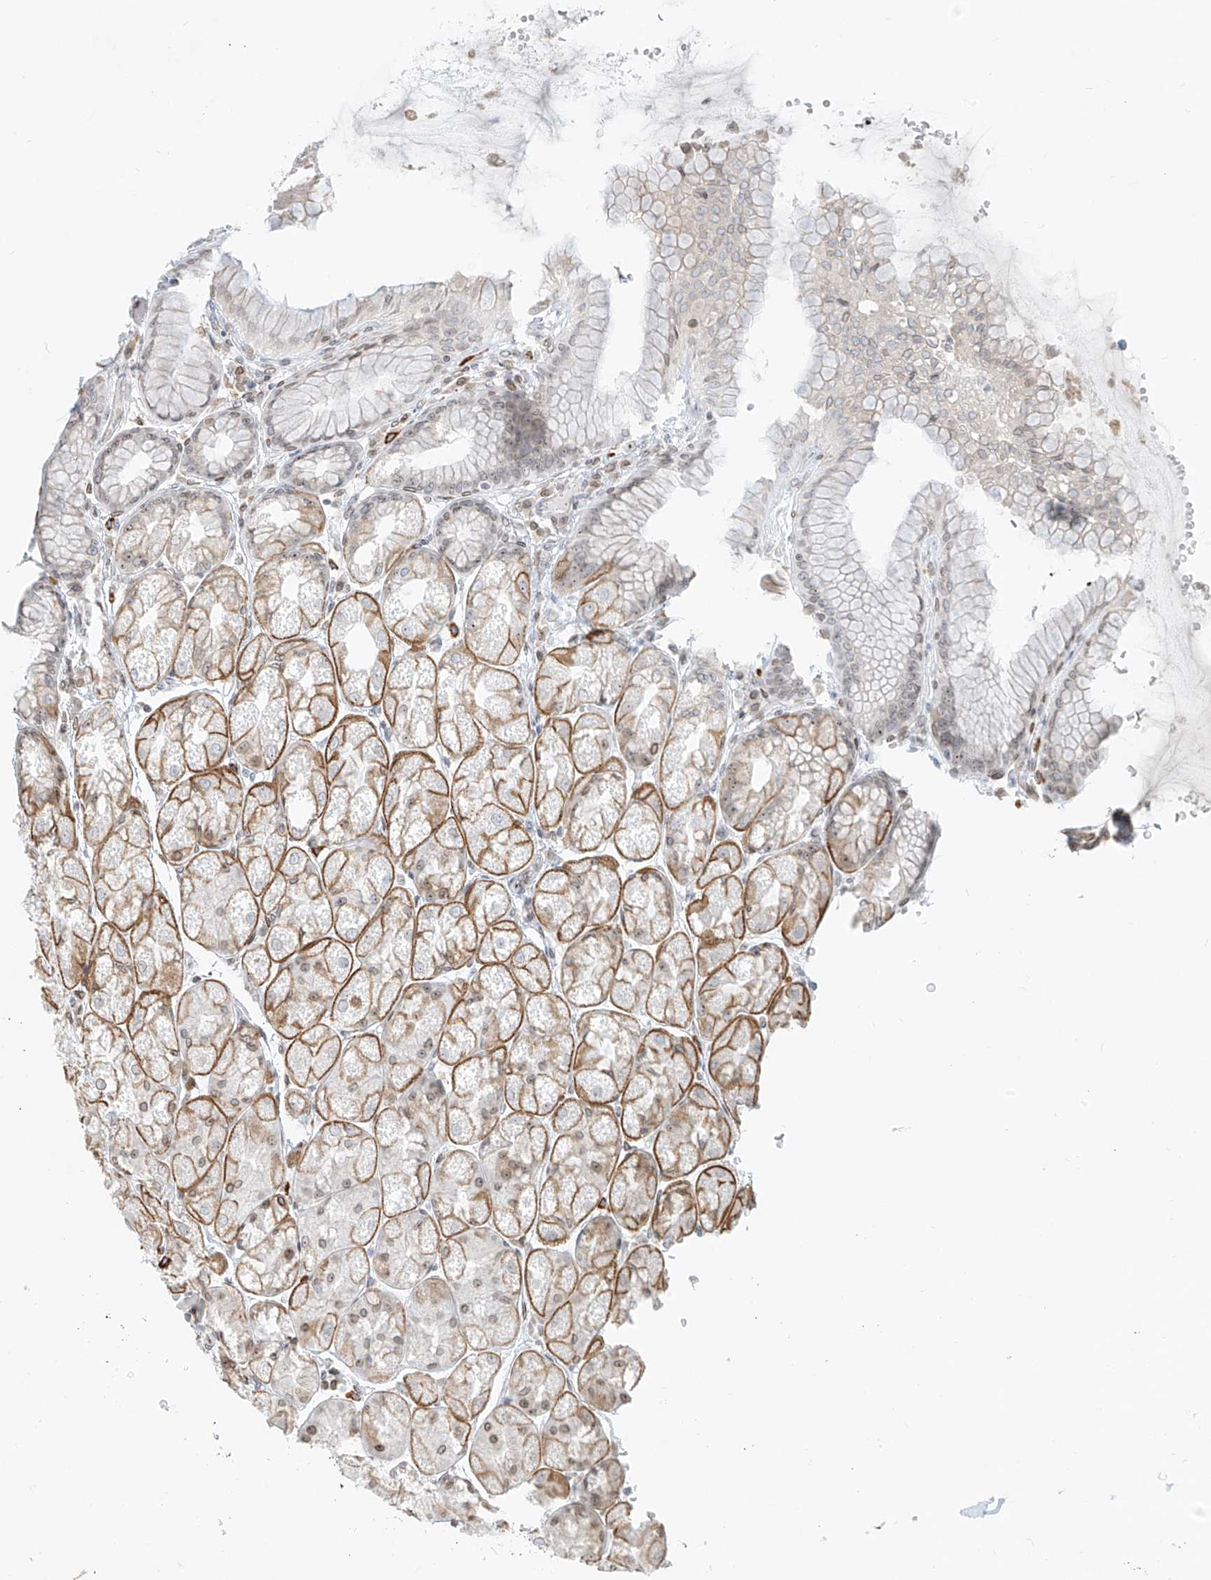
{"staining": {"intensity": "moderate", "quantity": "25%-75%", "location": "cytoplasmic/membranous,nuclear"}, "tissue": "stomach", "cell_type": "Glandular cells", "image_type": "normal", "snomed": [{"axis": "morphology", "description": "Normal tissue, NOS"}, {"axis": "topography", "description": "Stomach"}], "caption": "Protein analysis of benign stomach exhibits moderate cytoplasmic/membranous,nuclear positivity in approximately 25%-75% of glandular cells.", "gene": "SAMD15", "patient": {"sex": "male", "age": 57}}